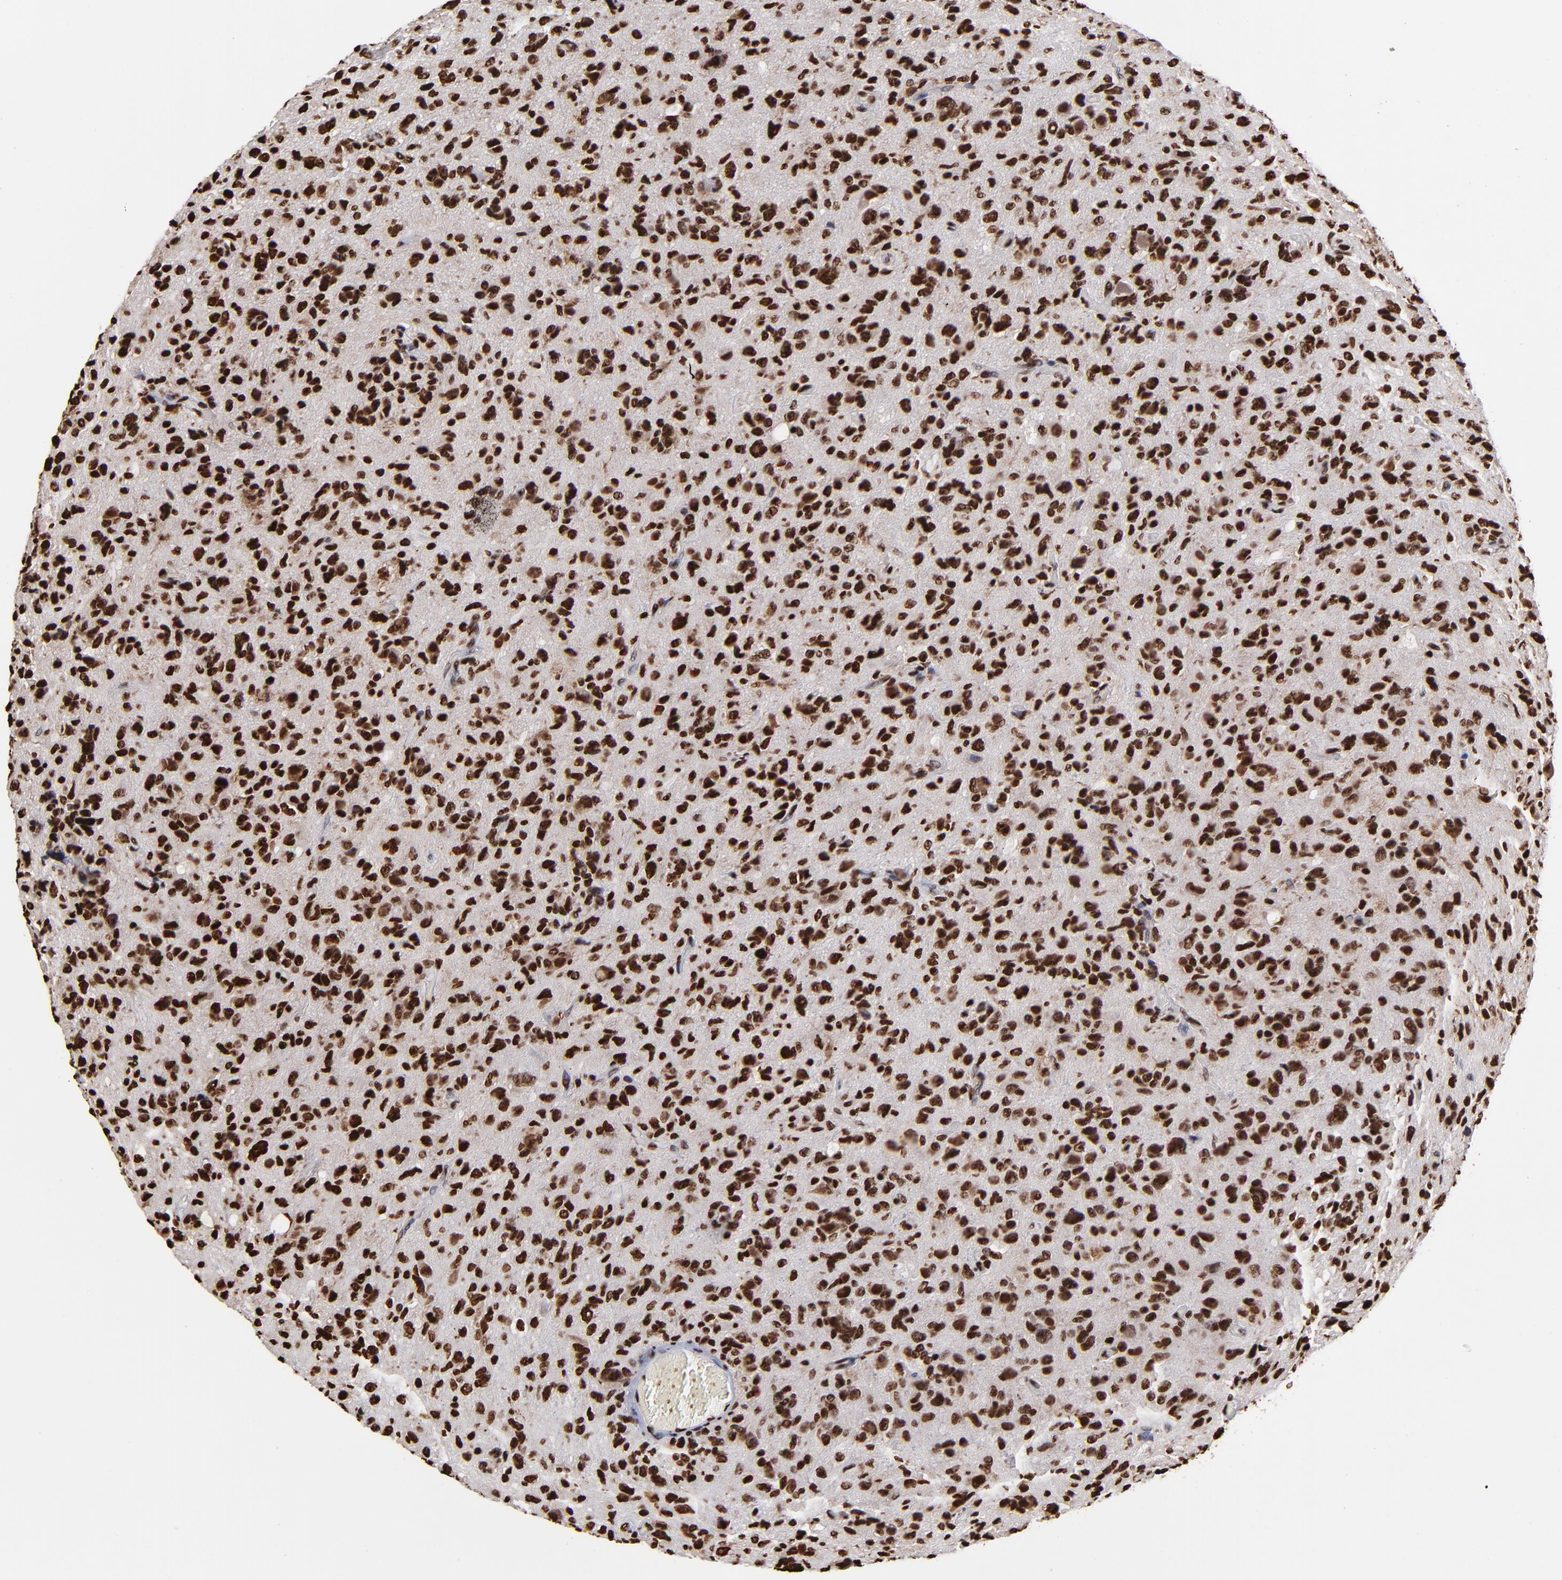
{"staining": {"intensity": "strong", "quantity": ">75%", "location": "nuclear"}, "tissue": "glioma", "cell_type": "Tumor cells", "image_type": "cancer", "snomed": [{"axis": "morphology", "description": "Glioma, malignant, High grade"}, {"axis": "topography", "description": "Brain"}], "caption": "Immunohistochemistry staining of malignant high-grade glioma, which demonstrates high levels of strong nuclear expression in approximately >75% of tumor cells indicating strong nuclear protein positivity. The staining was performed using DAB (brown) for protein detection and nuclei were counterstained in hematoxylin (blue).", "gene": "ZNF544", "patient": {"sex": "male", "age": 69}}